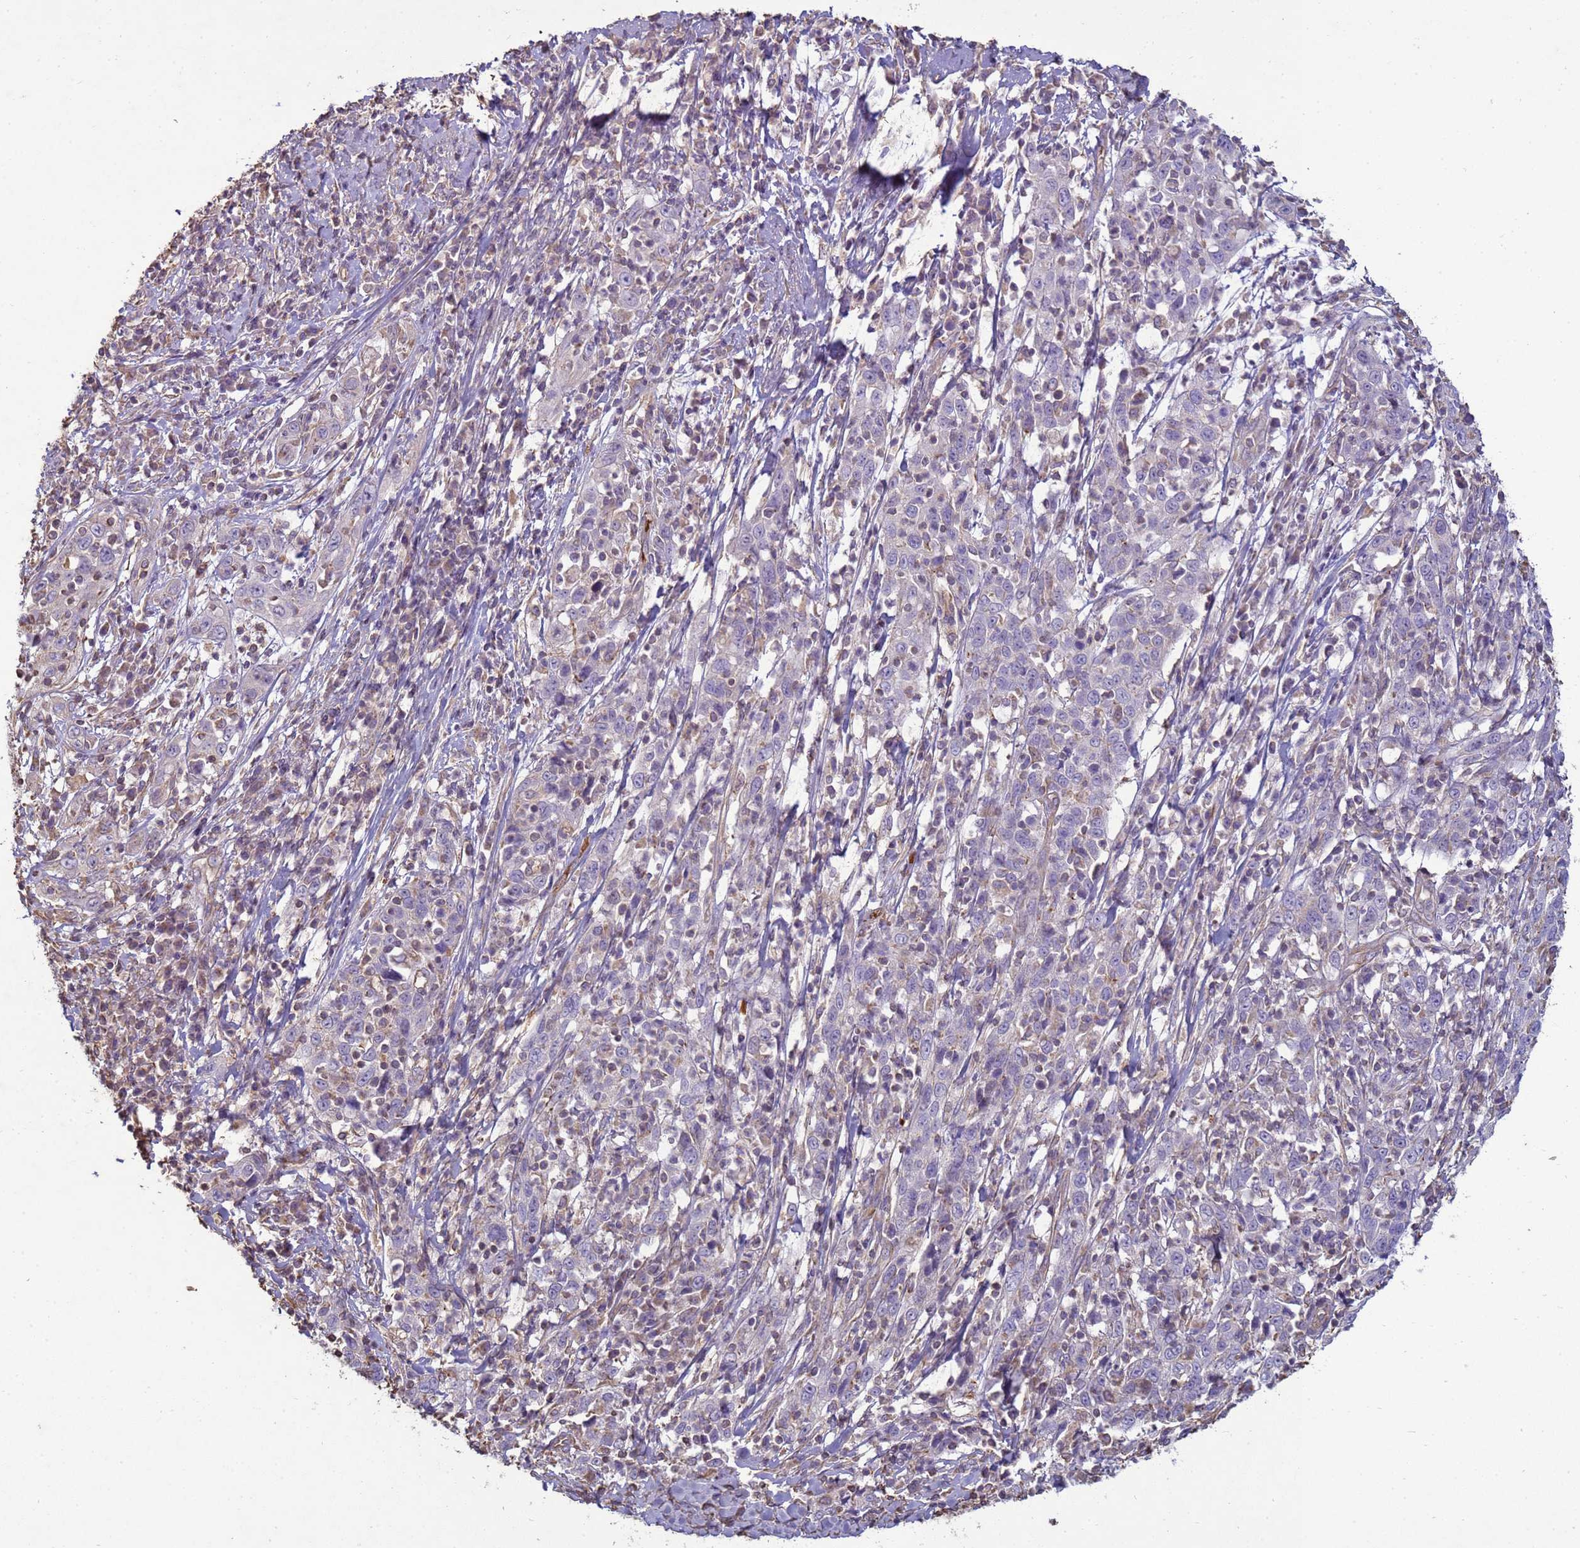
{"staining": {"intensity": "negative", "quantity": "none", "location": "none"}, "tissue": "cervical cancer", "cell_type": "Tumor cells", "image_type": "cancer", "snomed": [{"axis": "morphology", "description": "Squamous cell carcinoma, NOS"}, {"axis": "topography", "description": "Cervix"}], "caption": "Immunohistochemistry micrograph of neoplastic tissue: squamous cell carcinoma (cervical) stained with DAB (3,3'-diaminobenzidine) exhibits no significant protein expression in tumor cells.", "gene": "SGIP1", "patient": {"sex": "female", "age": 46}}